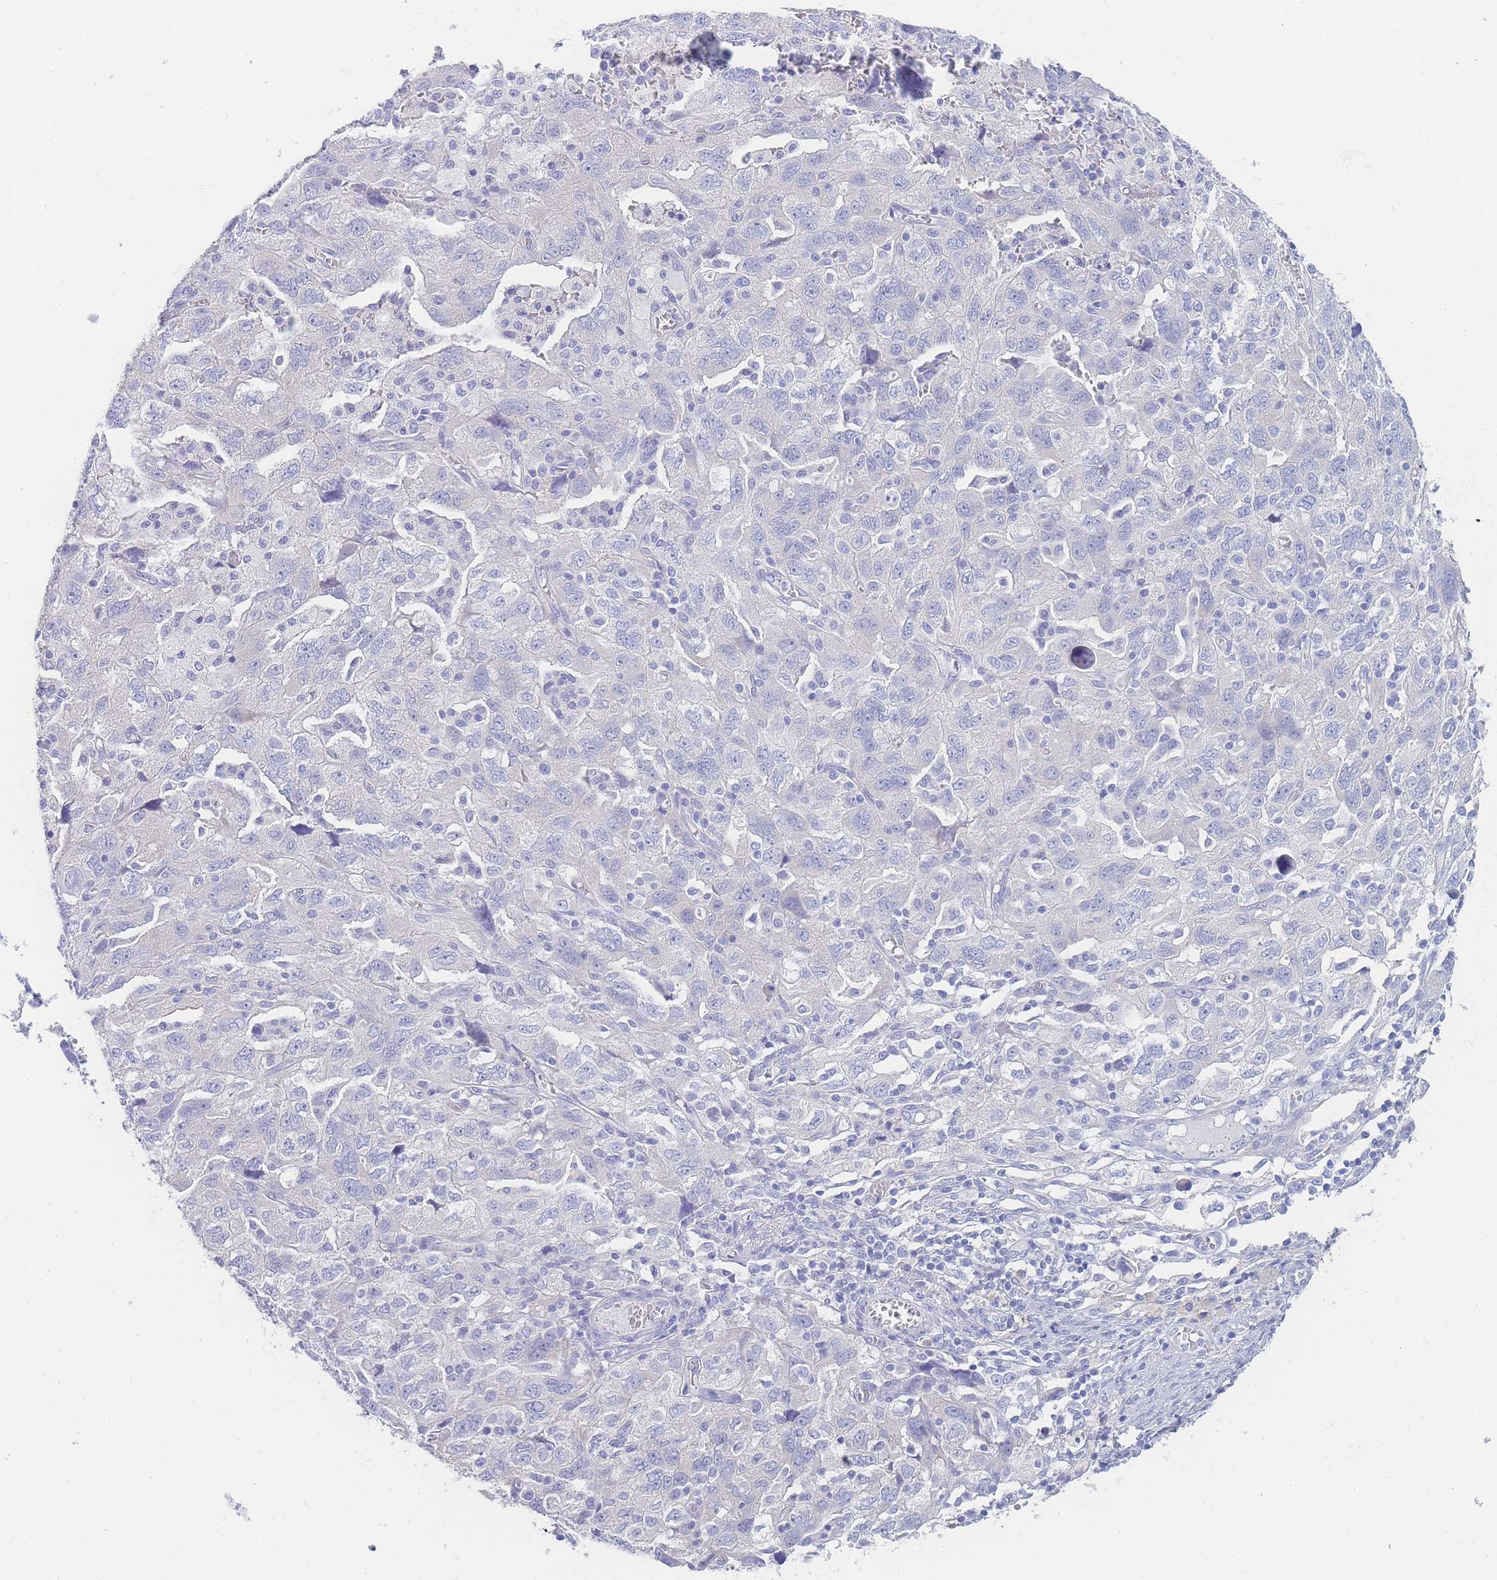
{"staining": {"intensity": "negative", "quantity": "none", "location": "none"}, "tissue": "ovarian cancer", "cell_type": "Tumor cells", "image_type": "cancer", "snomed": [{"axis": "morphology", "description": "Carcinoma, NOS"}, {"axis": "morphology", "description": "Cystadenocarcinoma, serous, NOS"}, {"axis": "topography", "description": "Ovary"}], "caption": "Image shows no protein expression in tumor cells of carcinoma (ovarian) tissue. Nuclei are stained in blue.", "gene": "LZTFL1", "patient": {"sex": "female", "age": 69}}